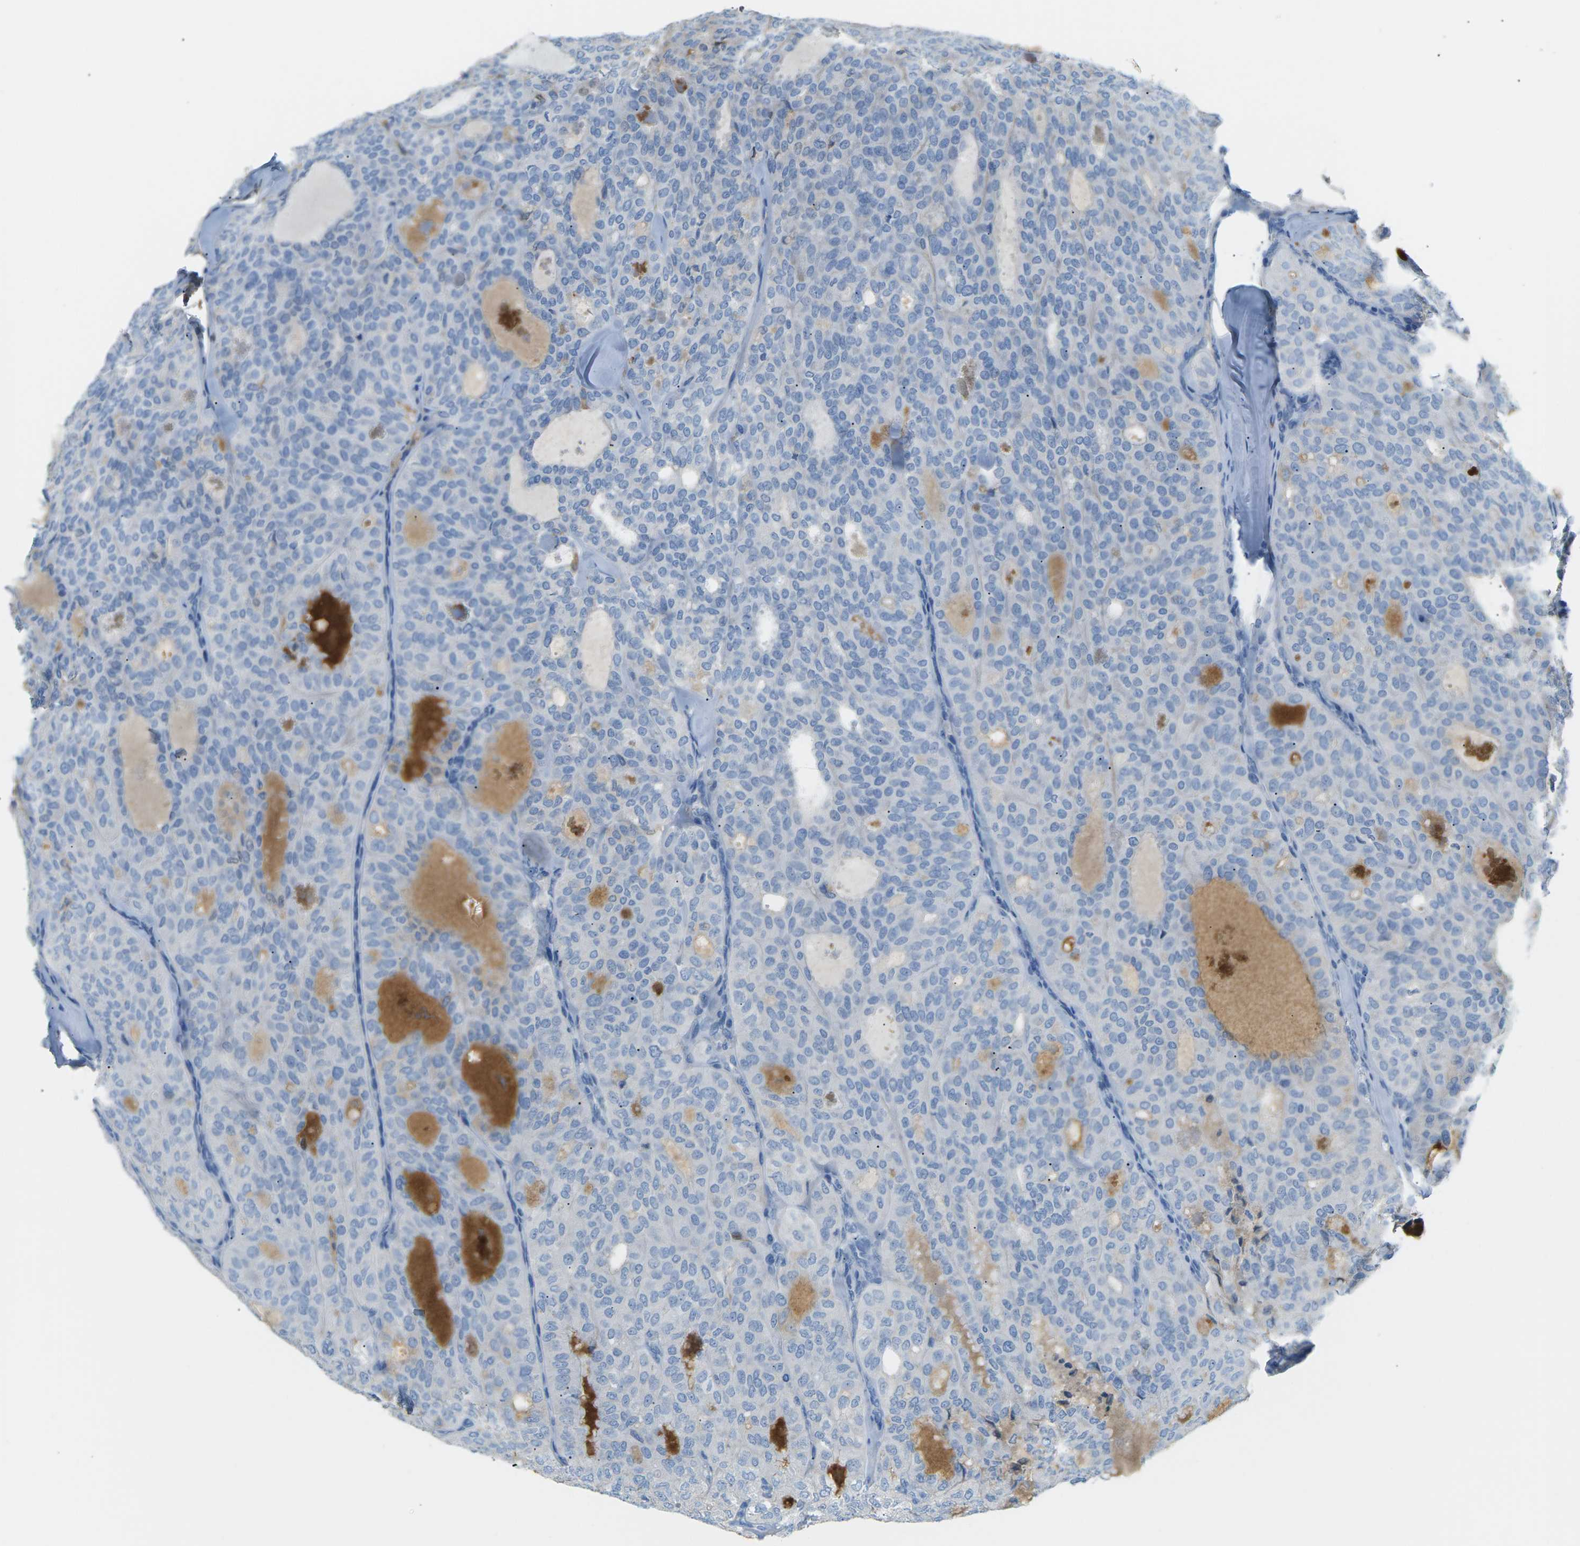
{"staining": {"intensity": "negative", "quantity": "none", "location": "none"}, "tissue": "thyroid cancer", "cell_type": "Tumor cells", "image_type": "cancer", "snomed": [{"axis": "morphology", "description": "Follicular adenoma carcinoma, NOS"}, {"axis": "topography", "description": "Thyroid gland"}], "caption": "DAB (3,3'-diaminobenzidine) immunohistochemical staining of human thyroid cancer (follicular adenoma carcinoma) demonstrates no significant positivity in tumor cells.", "gene": "CFI", "patient": {"sex": "male", "age": 75}}